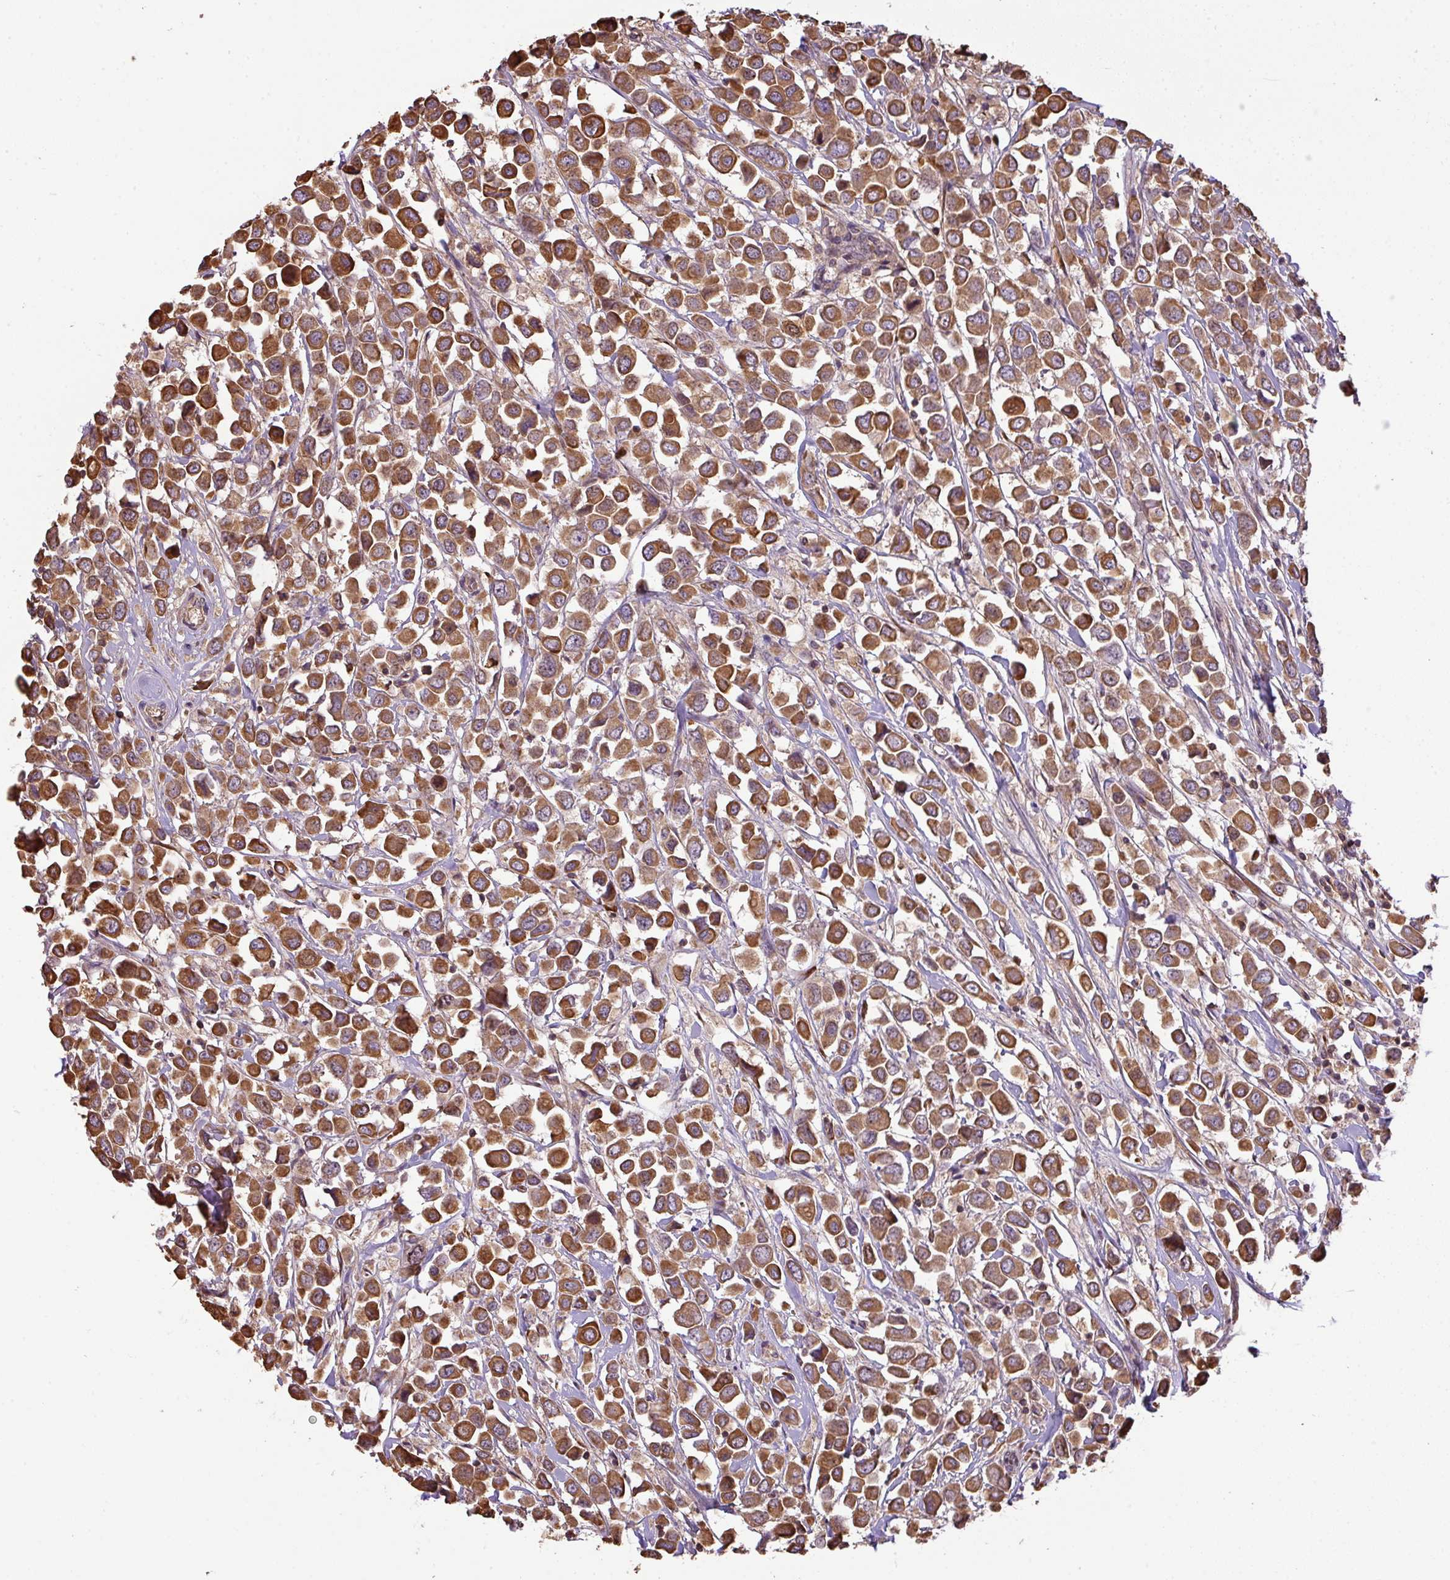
{"staining": {"intensity": "moderate", "quantity": ">75%", "location": "cytoplasmic/membranous,nuclear"}, "tissue": "breast cancer", "cell_type": "Tumor cells", "image_type": "cancer", "snomed": [{"axis": "morphology", "description": "Duct carcinoma"}, {"axis": "topography", "description": "Breast"}], "caption": "Invasive ductal carcinoma (breast) stained for a protein reveals moderate cytoplasmic/membranous and nuclear positivity in tumor cells.", "gene": "VENTX", "patient": {"sex": "female", "age": 61}}